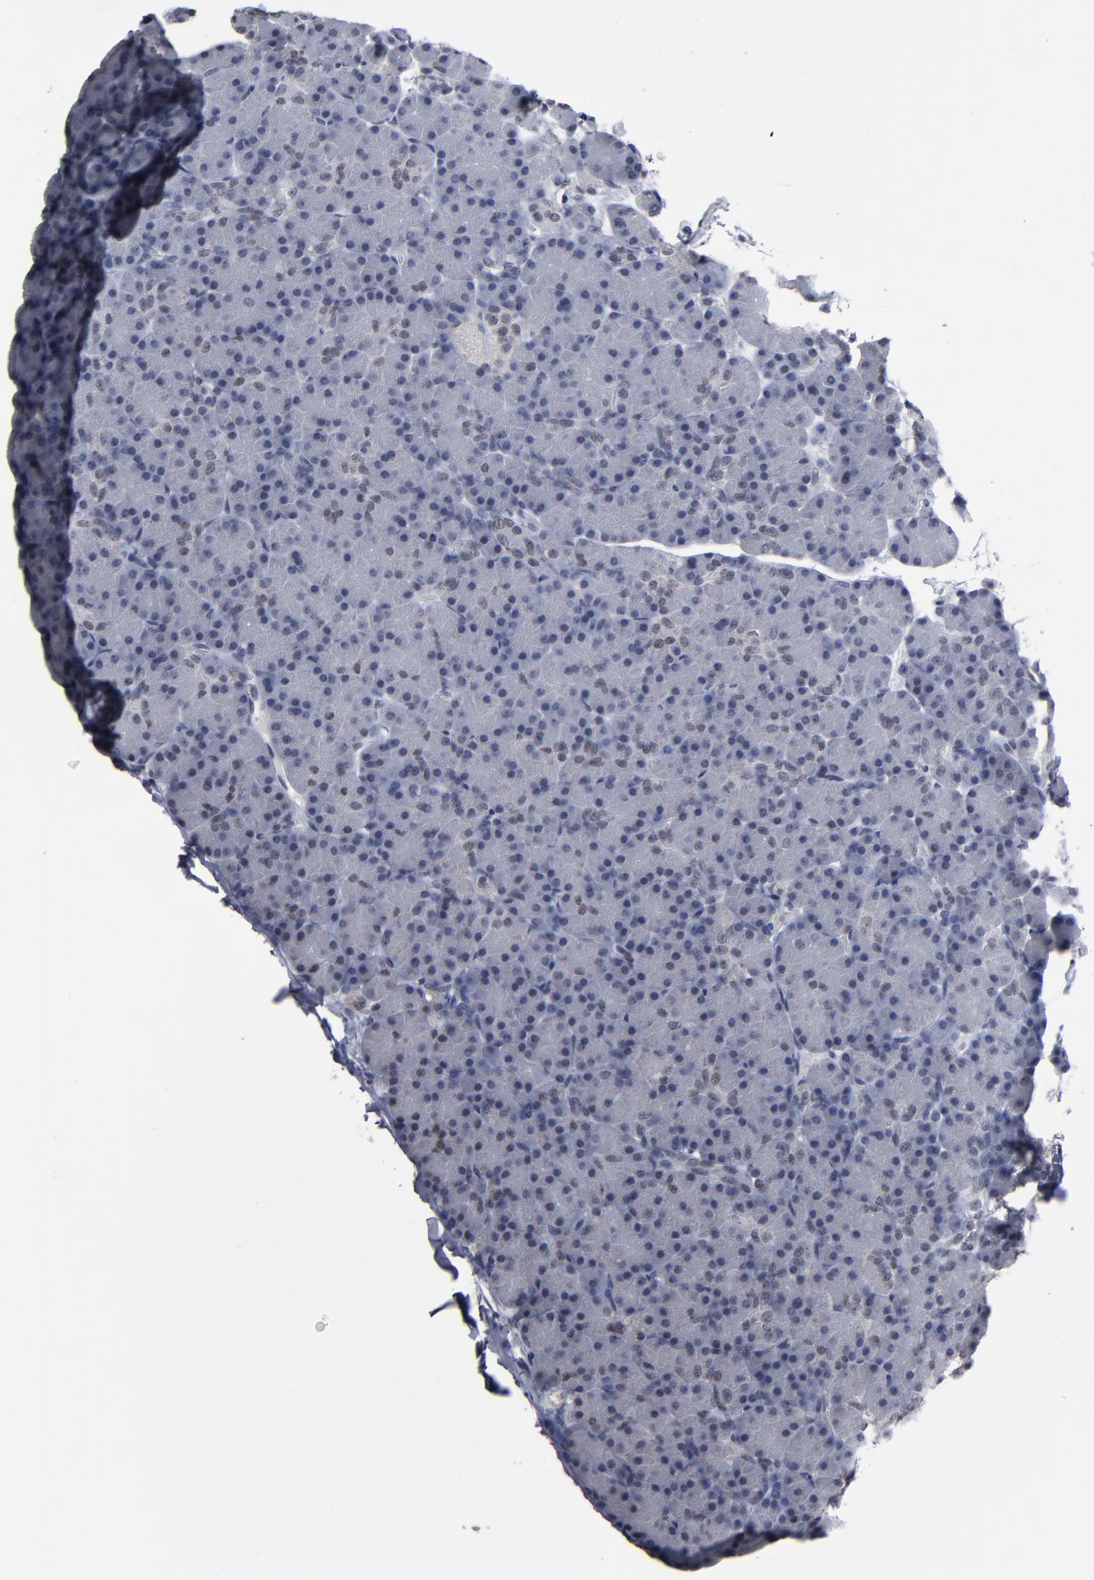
{"staining": {"intensity": "strong", "quantity": "<25%", "location": "cytoplasmic/membranous,nuclear"}, "tissue": "pancreas", "cell_type": "Exocrine glandular cells", "image_type": "normal", "snomed": [{"axis": "morphology", "description": "Normal tissue, NOS"}, {"axis": "topography", "description": "Pancreas"}], "caption": "About <25% of exocrine glandular cells in normal human pancreas show strong cytoplasmic/membranous,nuclear protein expression as visualized by brown immunohistochemical staining.", "gene": "SSRP1", "patient": {"sex": "female", "age": 43}}